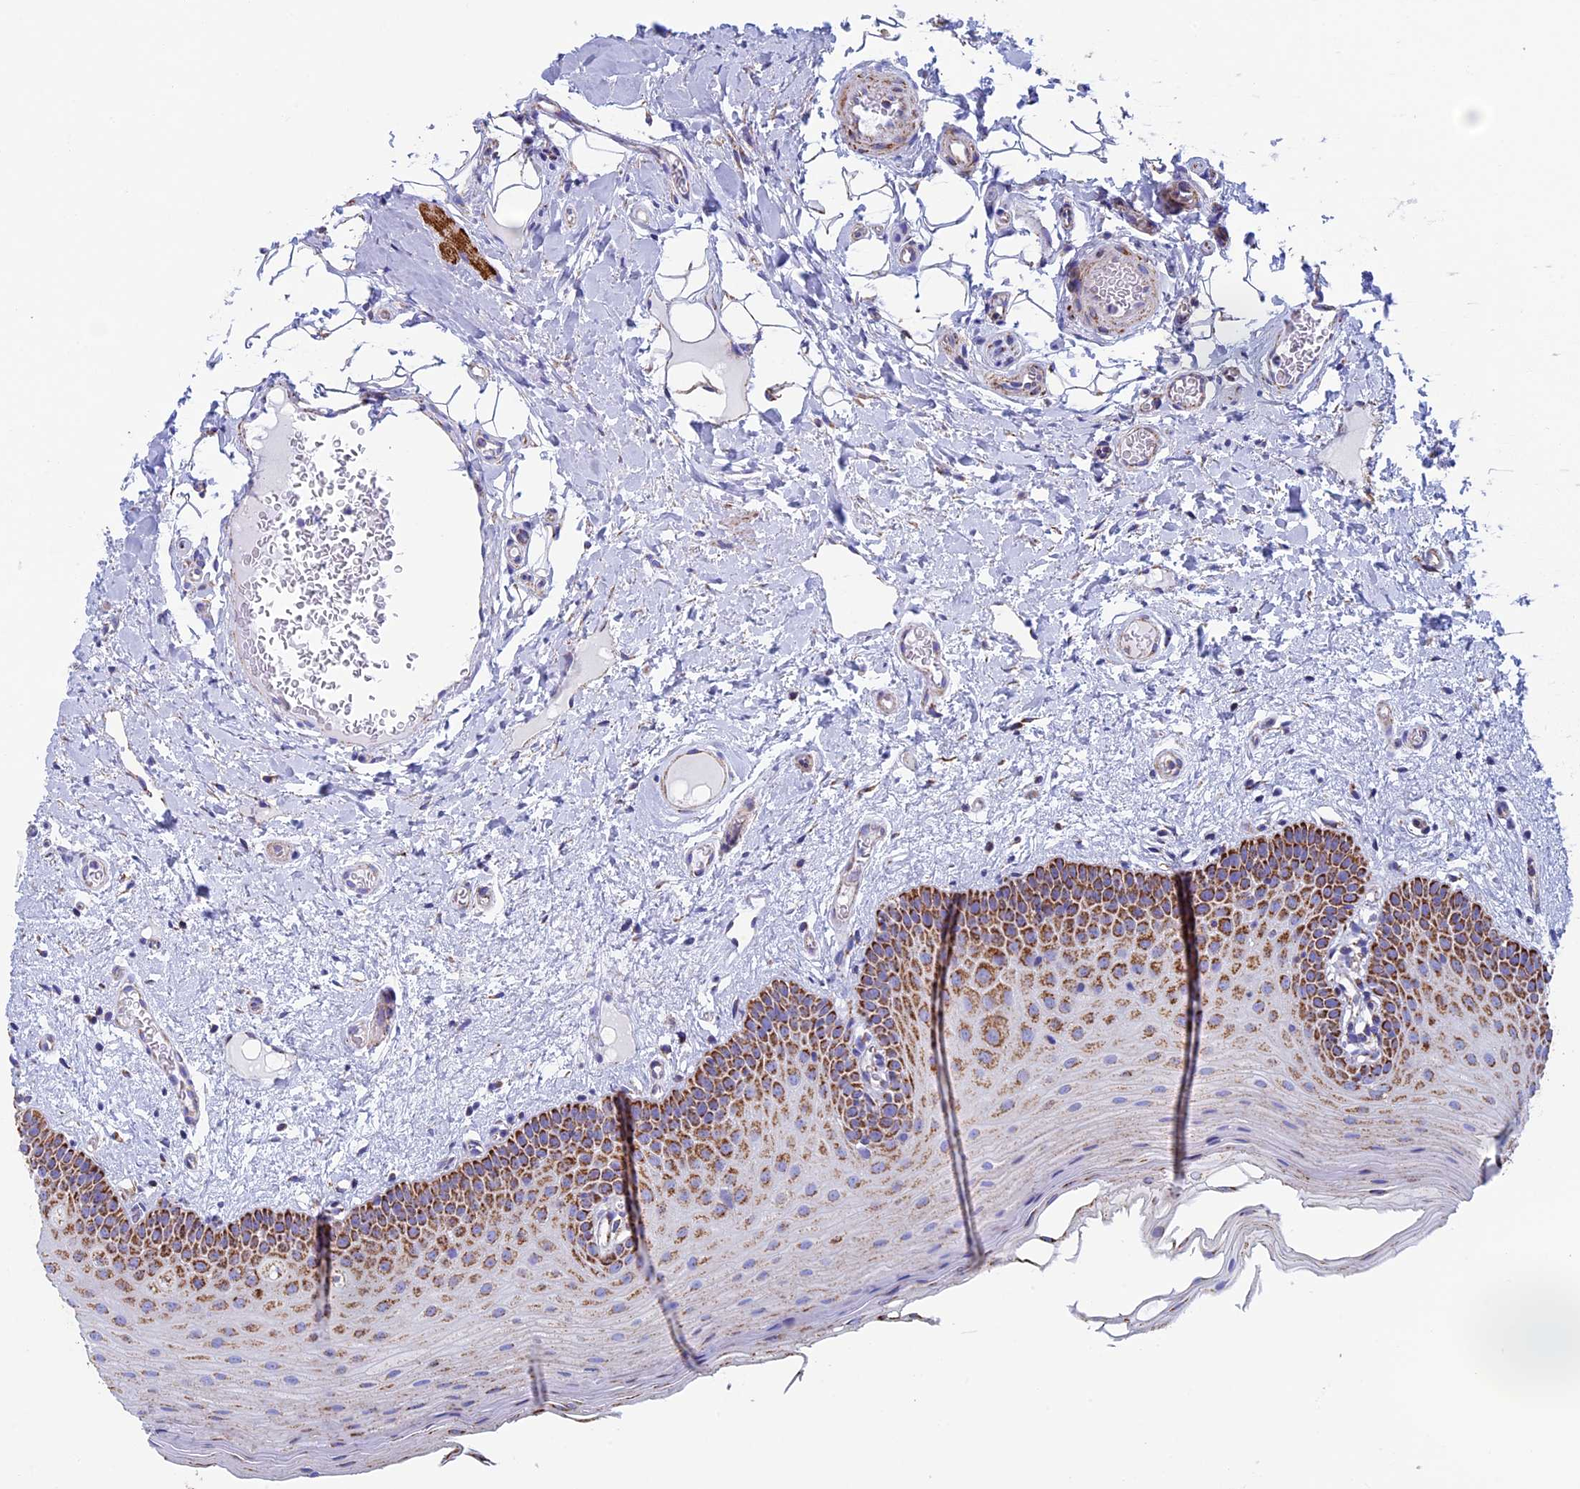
{"staining": {"intensity": "strong", "quantity": ">75%", "location": "cytoplasmic/membranous"}, "tissue": "oral mucosa", "cell_type": "Squamous epithelial cells", "image_type": "normal", "snomed": [{"axis": "morphology", "description": "Normal tissue, NOS"}, {"axis": "topography", "description": "Oral tissue"}, {"axis": "topography", "description": "Tounge, NOS"}], "caption": "Approximately >75% of squamous epithelial cells in unremarkable oral mucosa show strong cytoplasmic/membranous protein positivity as visualized by brown immunohistochemical staining.", "gene": "UQCRFS1", "patient": {"sex": "male", "age": 47}}